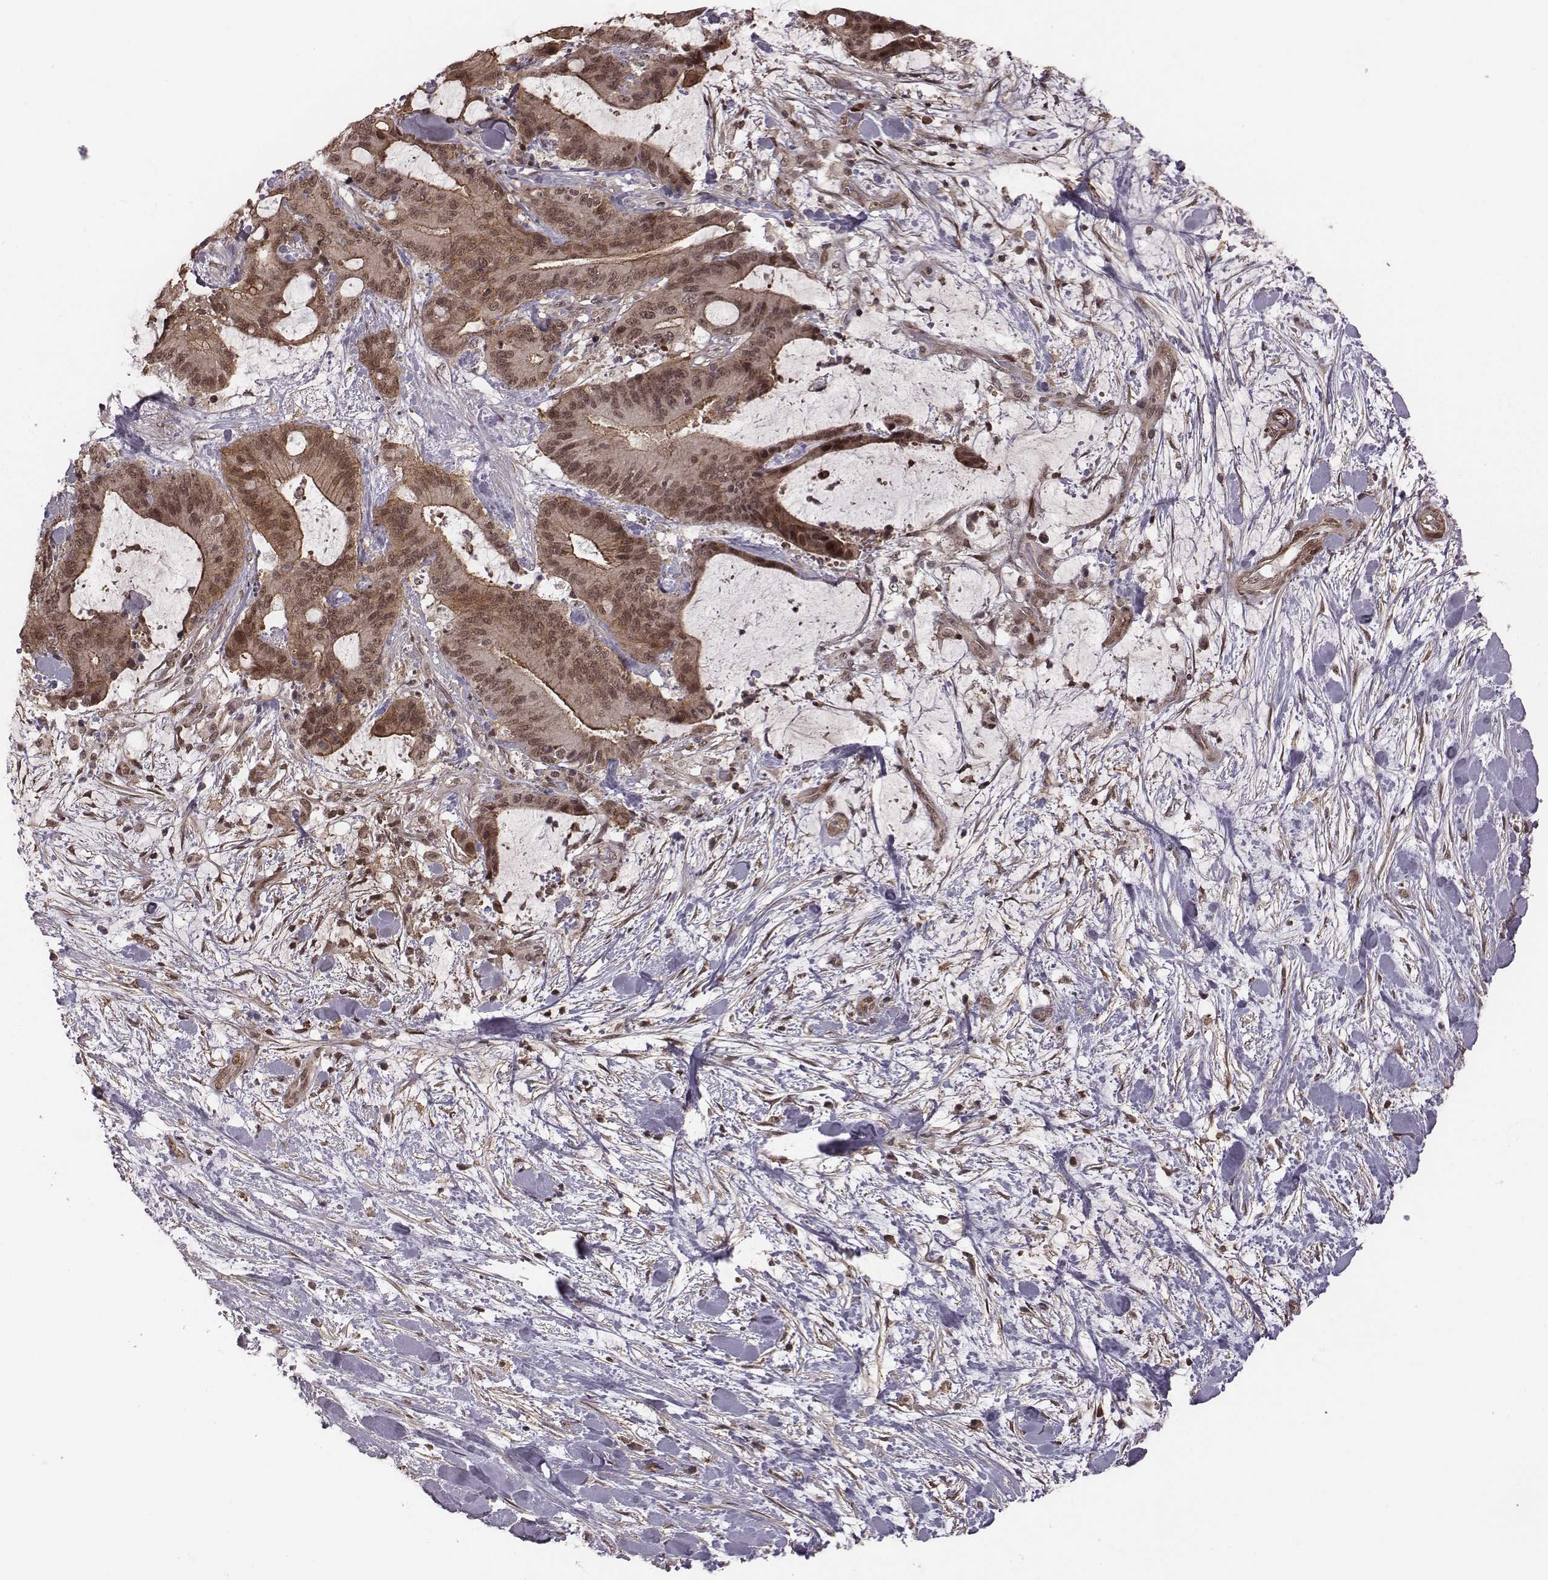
{"staining": {"intensity": "moderate", "quantity": ">75%", "location": "cytoplasmic/membranous,nuclear"}, "tissue": "liver cancer", "cell_type": "Tumor cells", "image_type": "cancer", "snomed": [{"axis": "morphology", "description": "Cholangiocarcinoma"}, {"axis": "topography", "description": "Liver"}], "caption": "This is a micrograph of immunohistochemistry (IHC) staining of liver cholangiocarcinoma, which shows moderate expression in the cytoplasmic/membranous and nuclear of tumor cells.", "gene": "RPL3", "patient": {"sex": "female", "age": 73}}